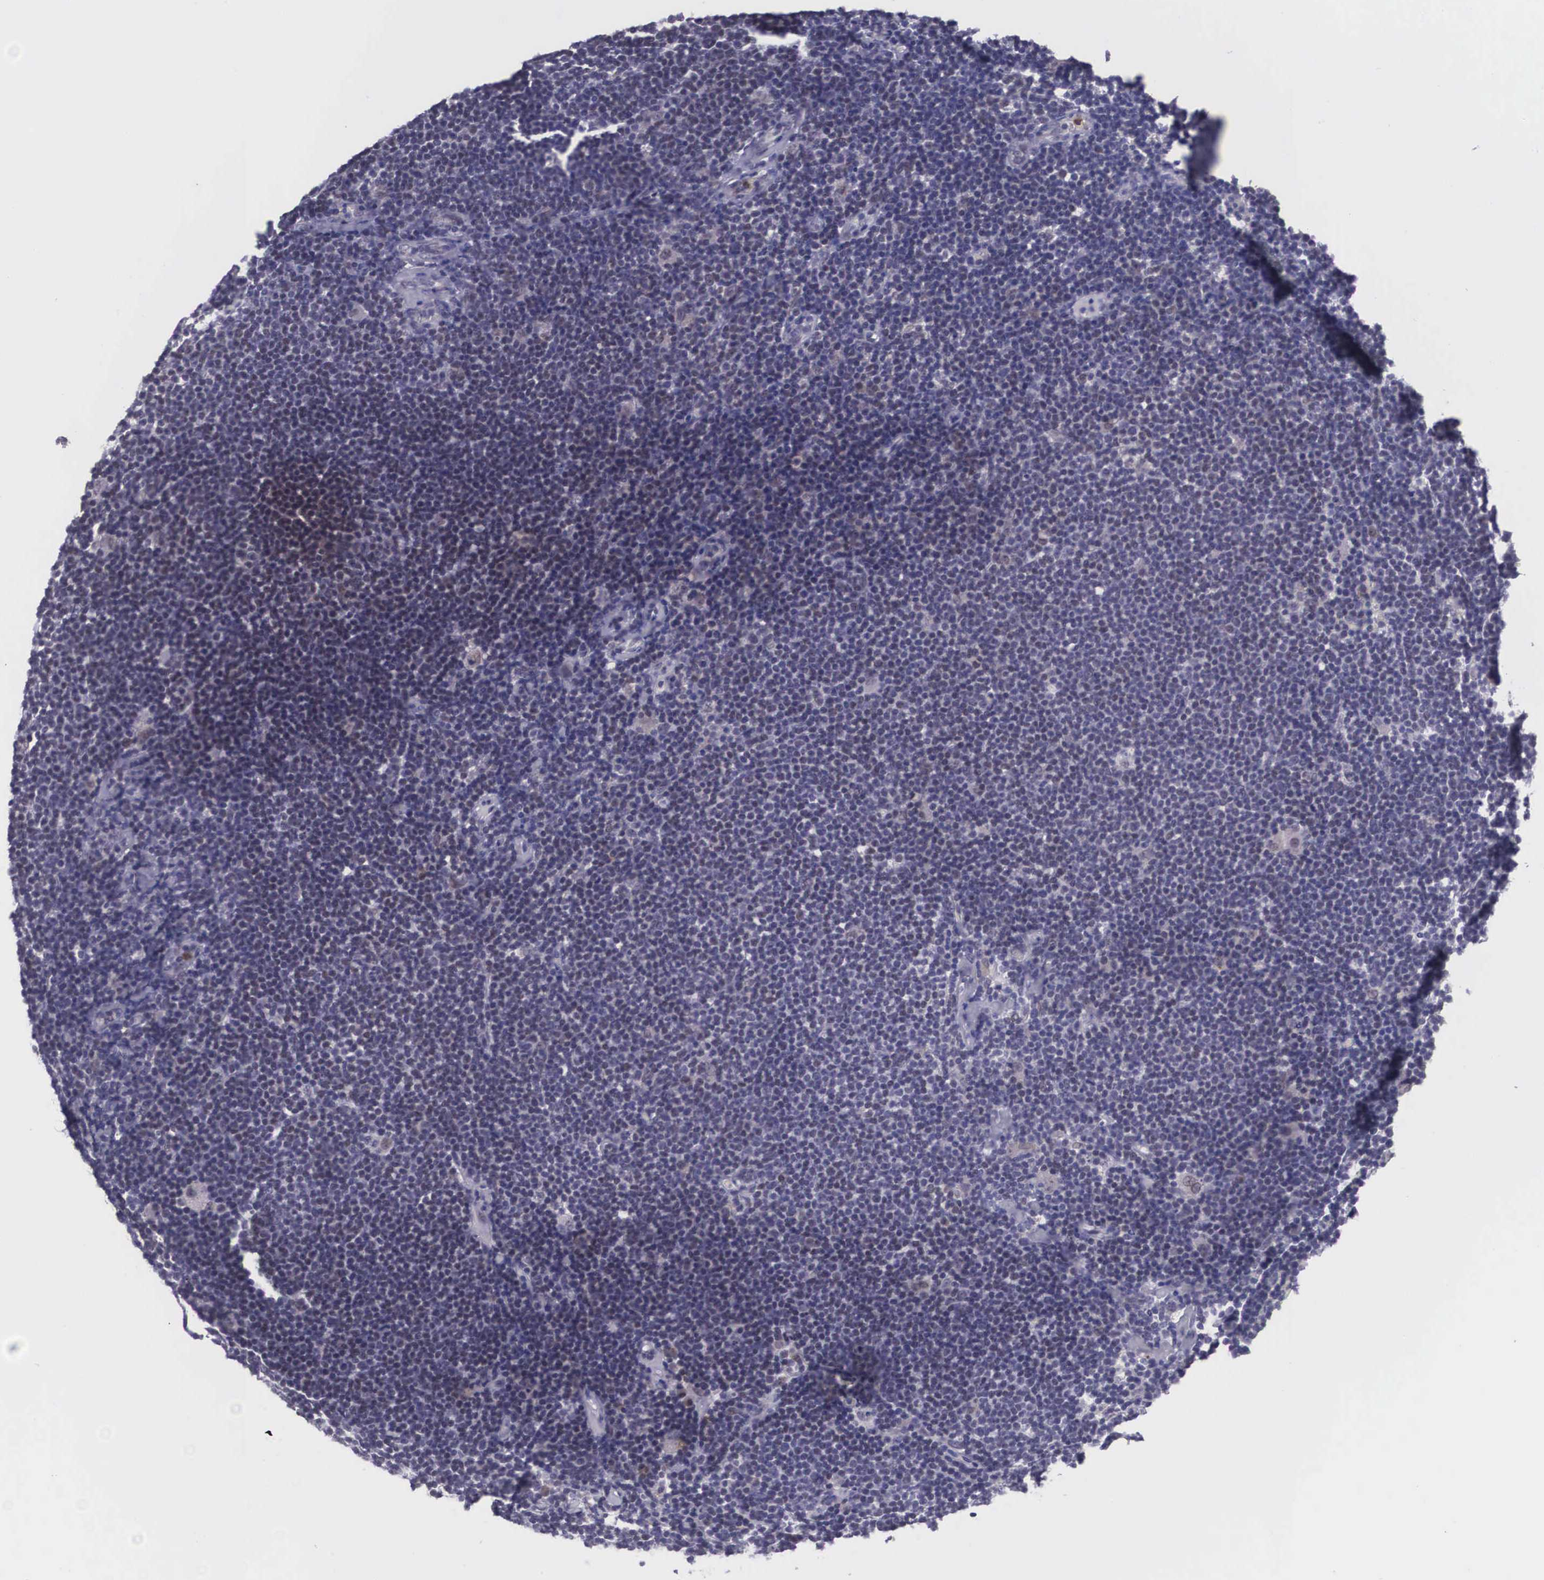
{"staining": {"intensity": "negative", "quantity": "none", "location": "none"}, "tissue": "lymphoma", "cell_type": "Tumor cells", "image_type": "cancer", "snomed": [{"axis": "morphology", "description": "Malignant lymphoma, non-Hodgkin's type, Low grade"}, {"axis": "topography", "description": "Lymph node"}], "caption": "Protein analysis of low-grade malignant lymphoma, non-Hodgkin's type exhibits no significant positivity in tumor cells.", "gene": "SLC25A21", "patient": {"sex": "male", "age": 65}}